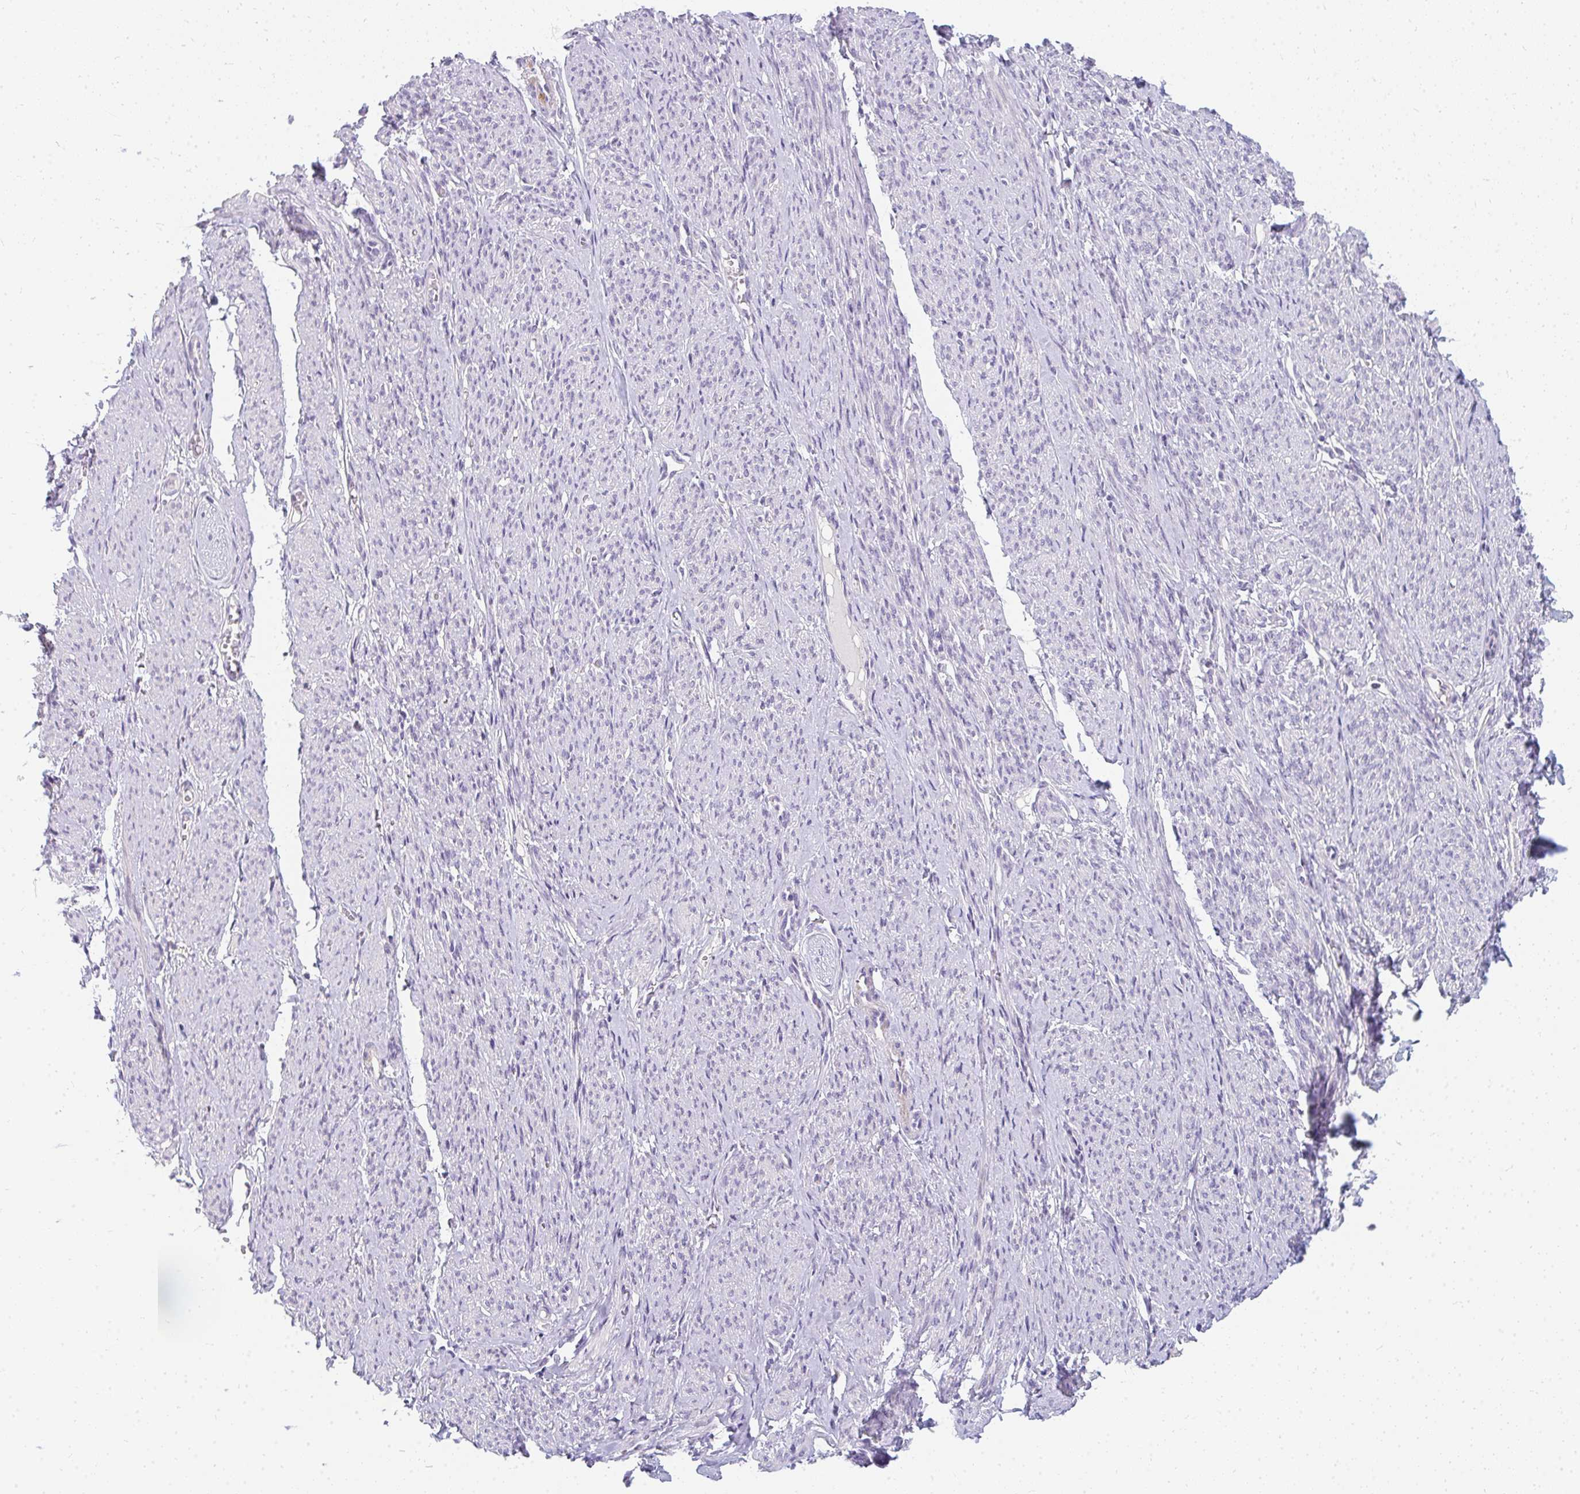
{"staining": {"intensity": "negative", "quantity": "none", "location": "none"}, "tissue": "smooth muscle", "cell_type": "Smooth muscle cells", "image_type": "normal", "snomed": [{"axis": "morphology", "description": "Normal tissue, NOS"}, {"axis": "topography", "description": "Smooth muscle"}], "caption": "Immunohistochemical staining of normal smooth muscle exhibits no significant expression in smooth muscle cells. (DAB (3,3'-diaminobenzidine) immunohistochemistry visualized using brightfield microscopy, high magnification).", "gene": "PPP1R3G", "patient": {"sex": "female", "age": 65}}